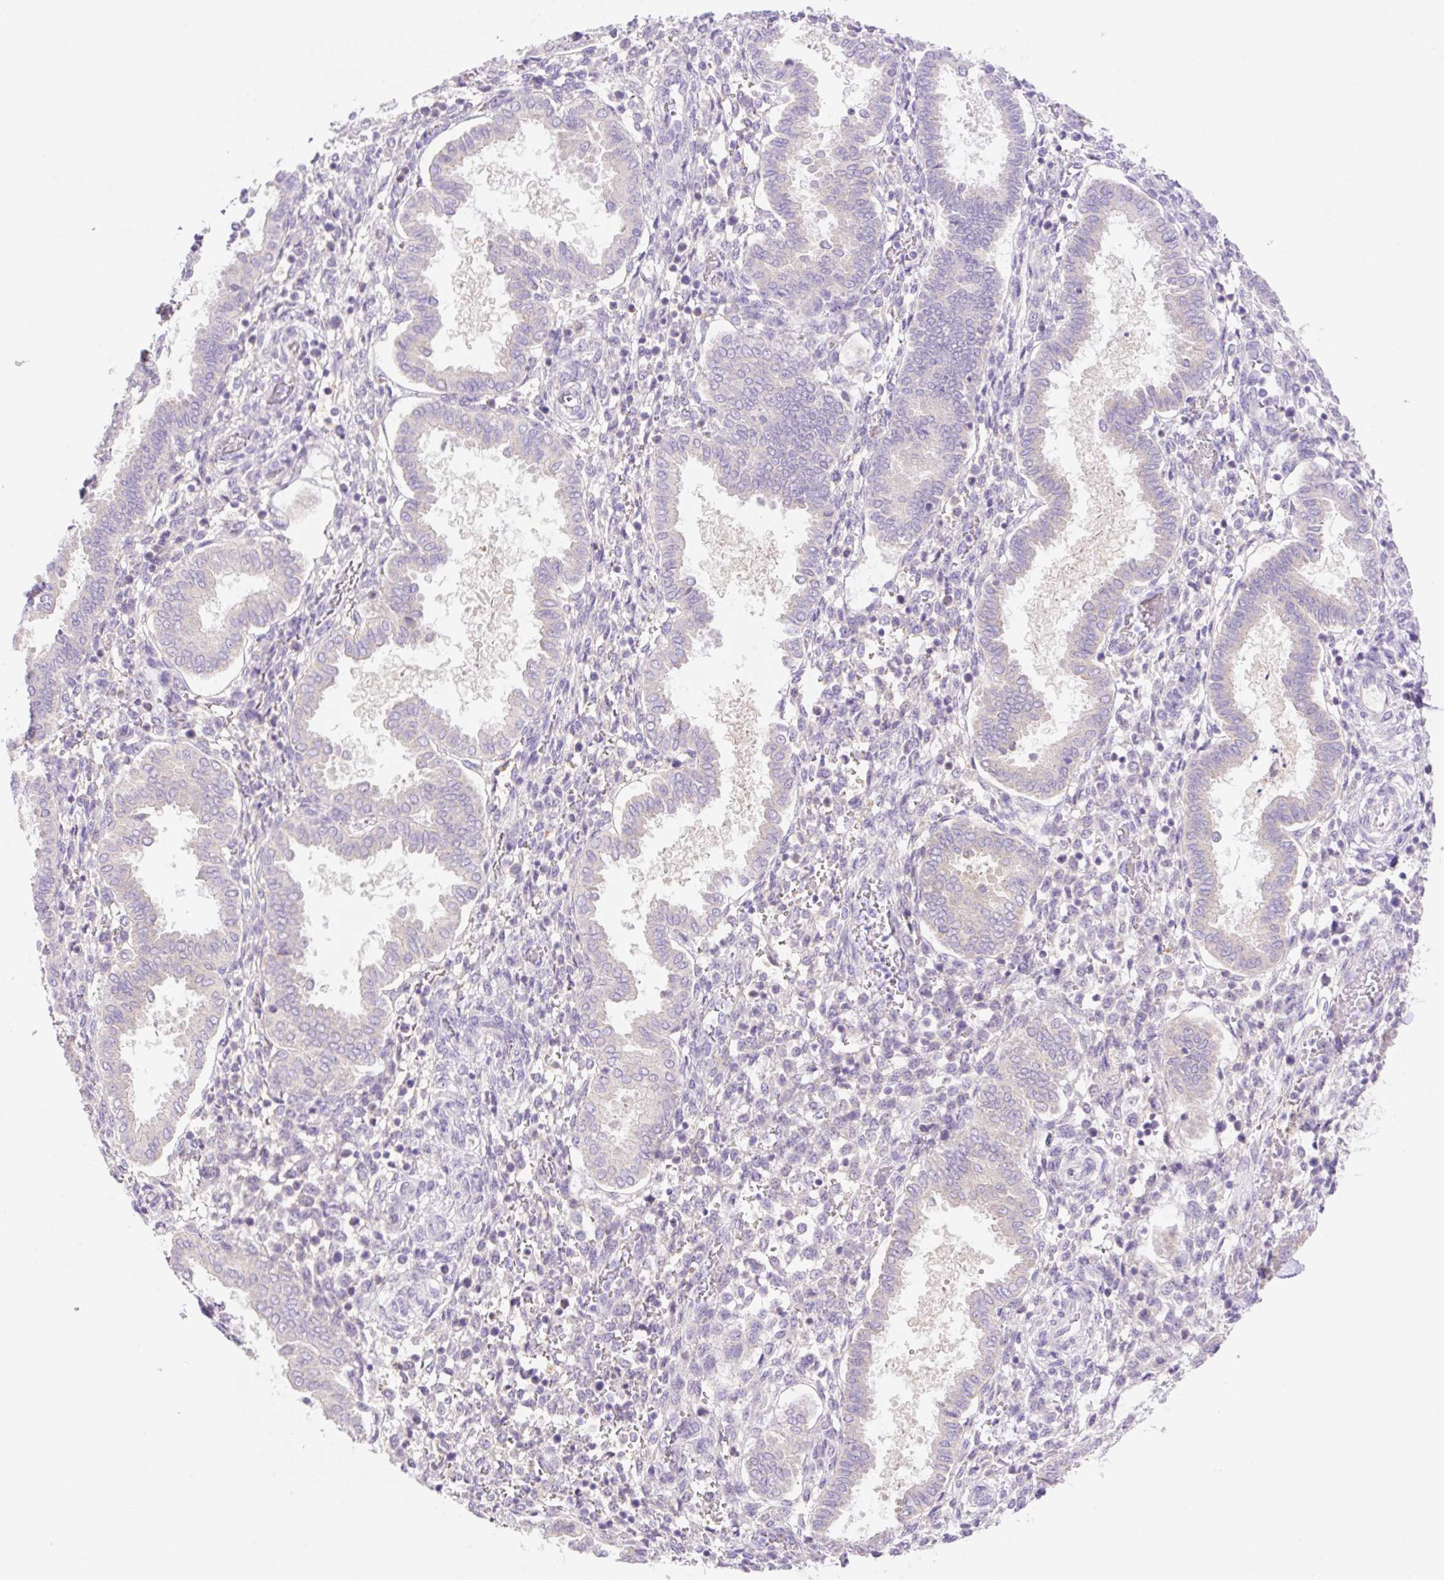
{"staining": {"intensity": "negative", "quantity": "none", "location": "none"}, "tissue": "endometrium", "cell_type": "Cells in endometrial stroma", "image_type": "normal", "snomed": [{"axis": "morphology", "description": "Normal tissue, NOS"}, {"axis": "topography", "description": "Endometrium"}], "caption": "IHC of normal human endometrium reveals no staining in cells in endometrial stroma.", "gene": "DENND5A", "patient": {"sex": "female", "age": 24}}